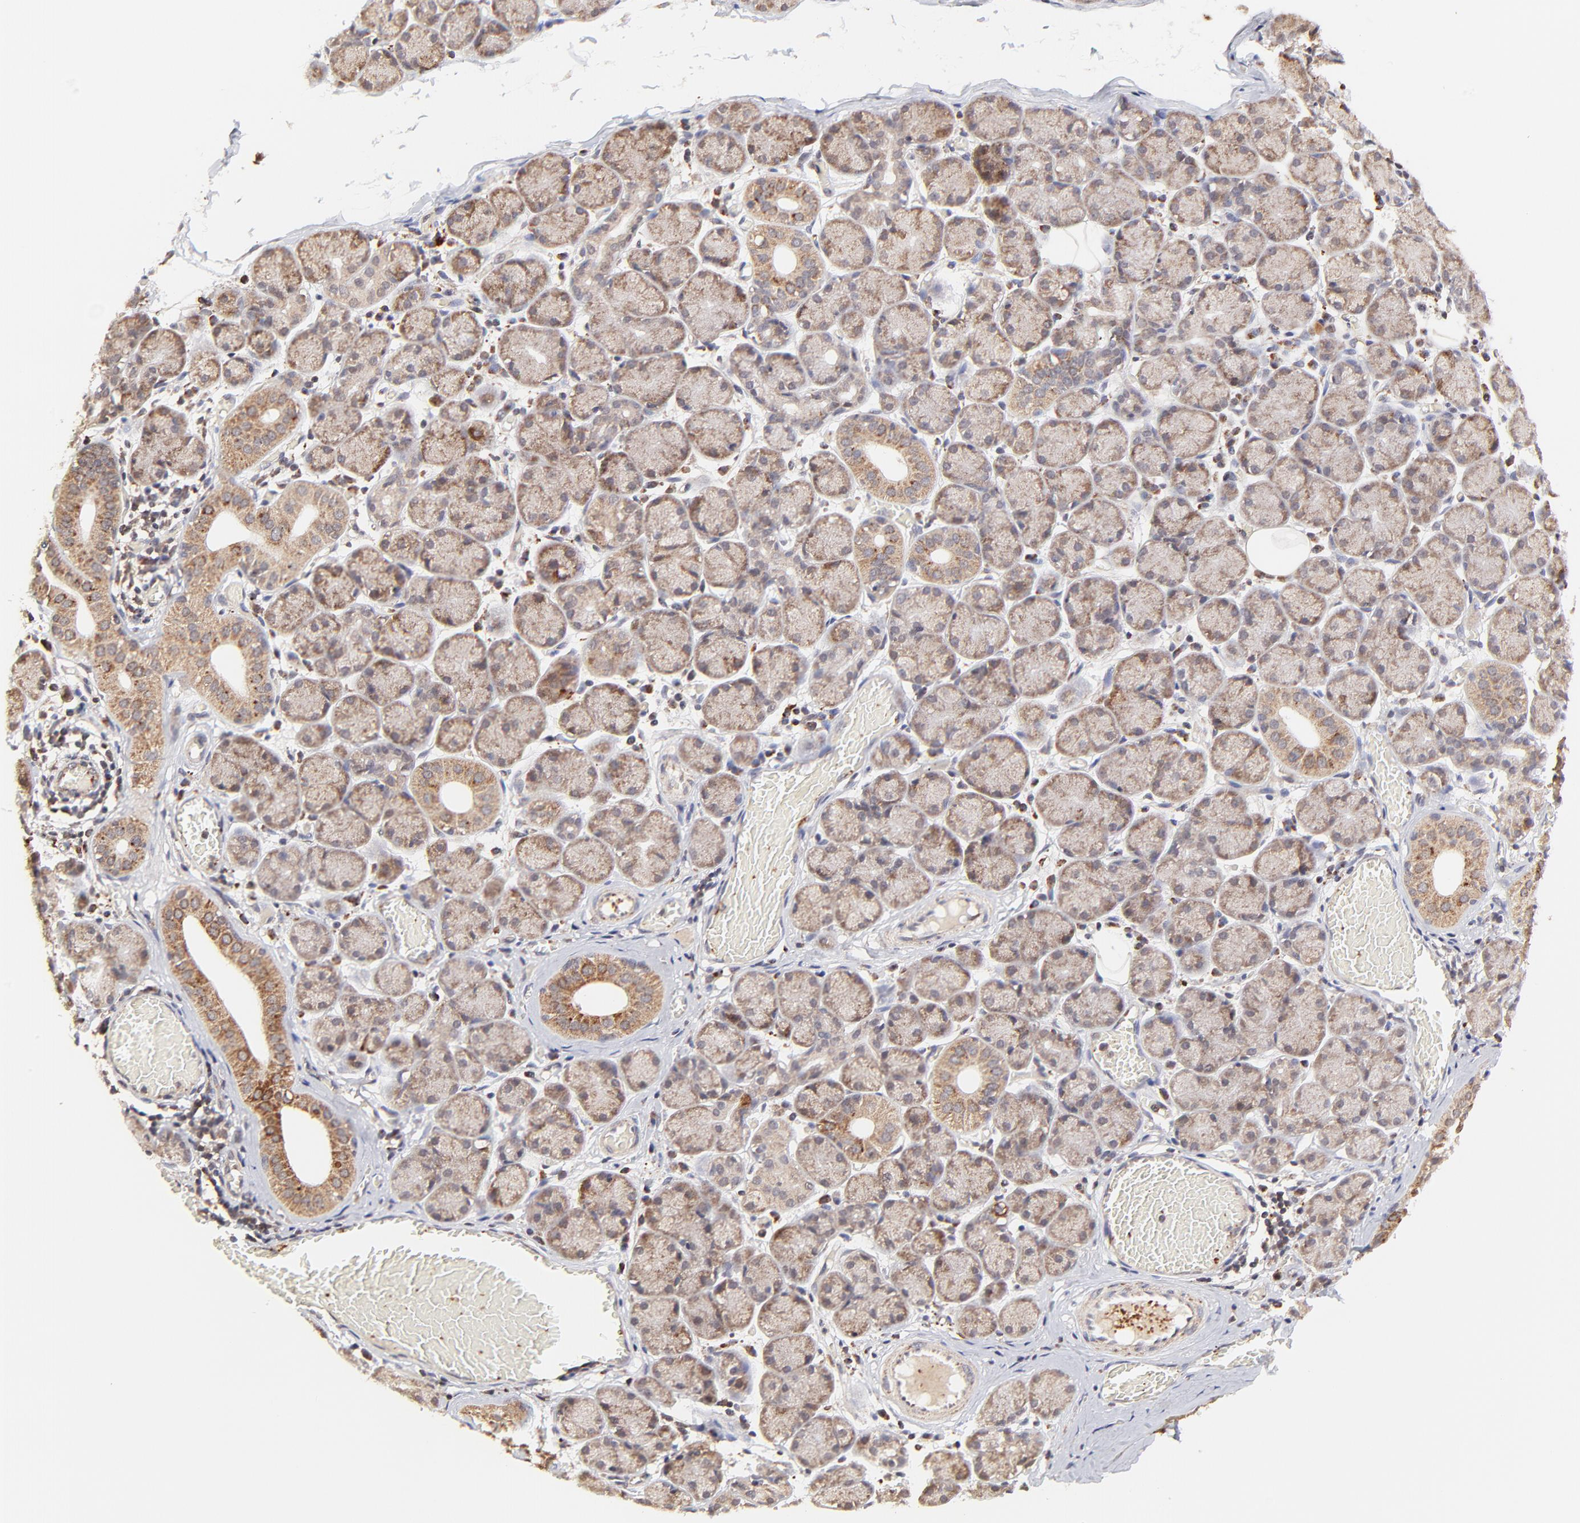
{"staining": {"intensity": "moderate", "quantity": "25%-75%", "location": "cytoplasmic/membranous"}, "tissue": "salivary gland", "cell_type": "Glandular cells", "image_type": "normal", "snomed": [{"axis": "morphology", "description": "Normal tissue, NOS"}, {"axis": "topography", "description": "Salivary gland"}], "caption": "A high-resolution image shows immunohistochemistry staining of unremarkable salivary gland, which reveals moderate cytoplasmic/membranous staining in about 25%-75% of glandular cells. (DAB IHC, brown staining for protein, blue staining for nuclei).", "gene": "MAP2K7", "patient": {"sex": "female", "age": 24}}